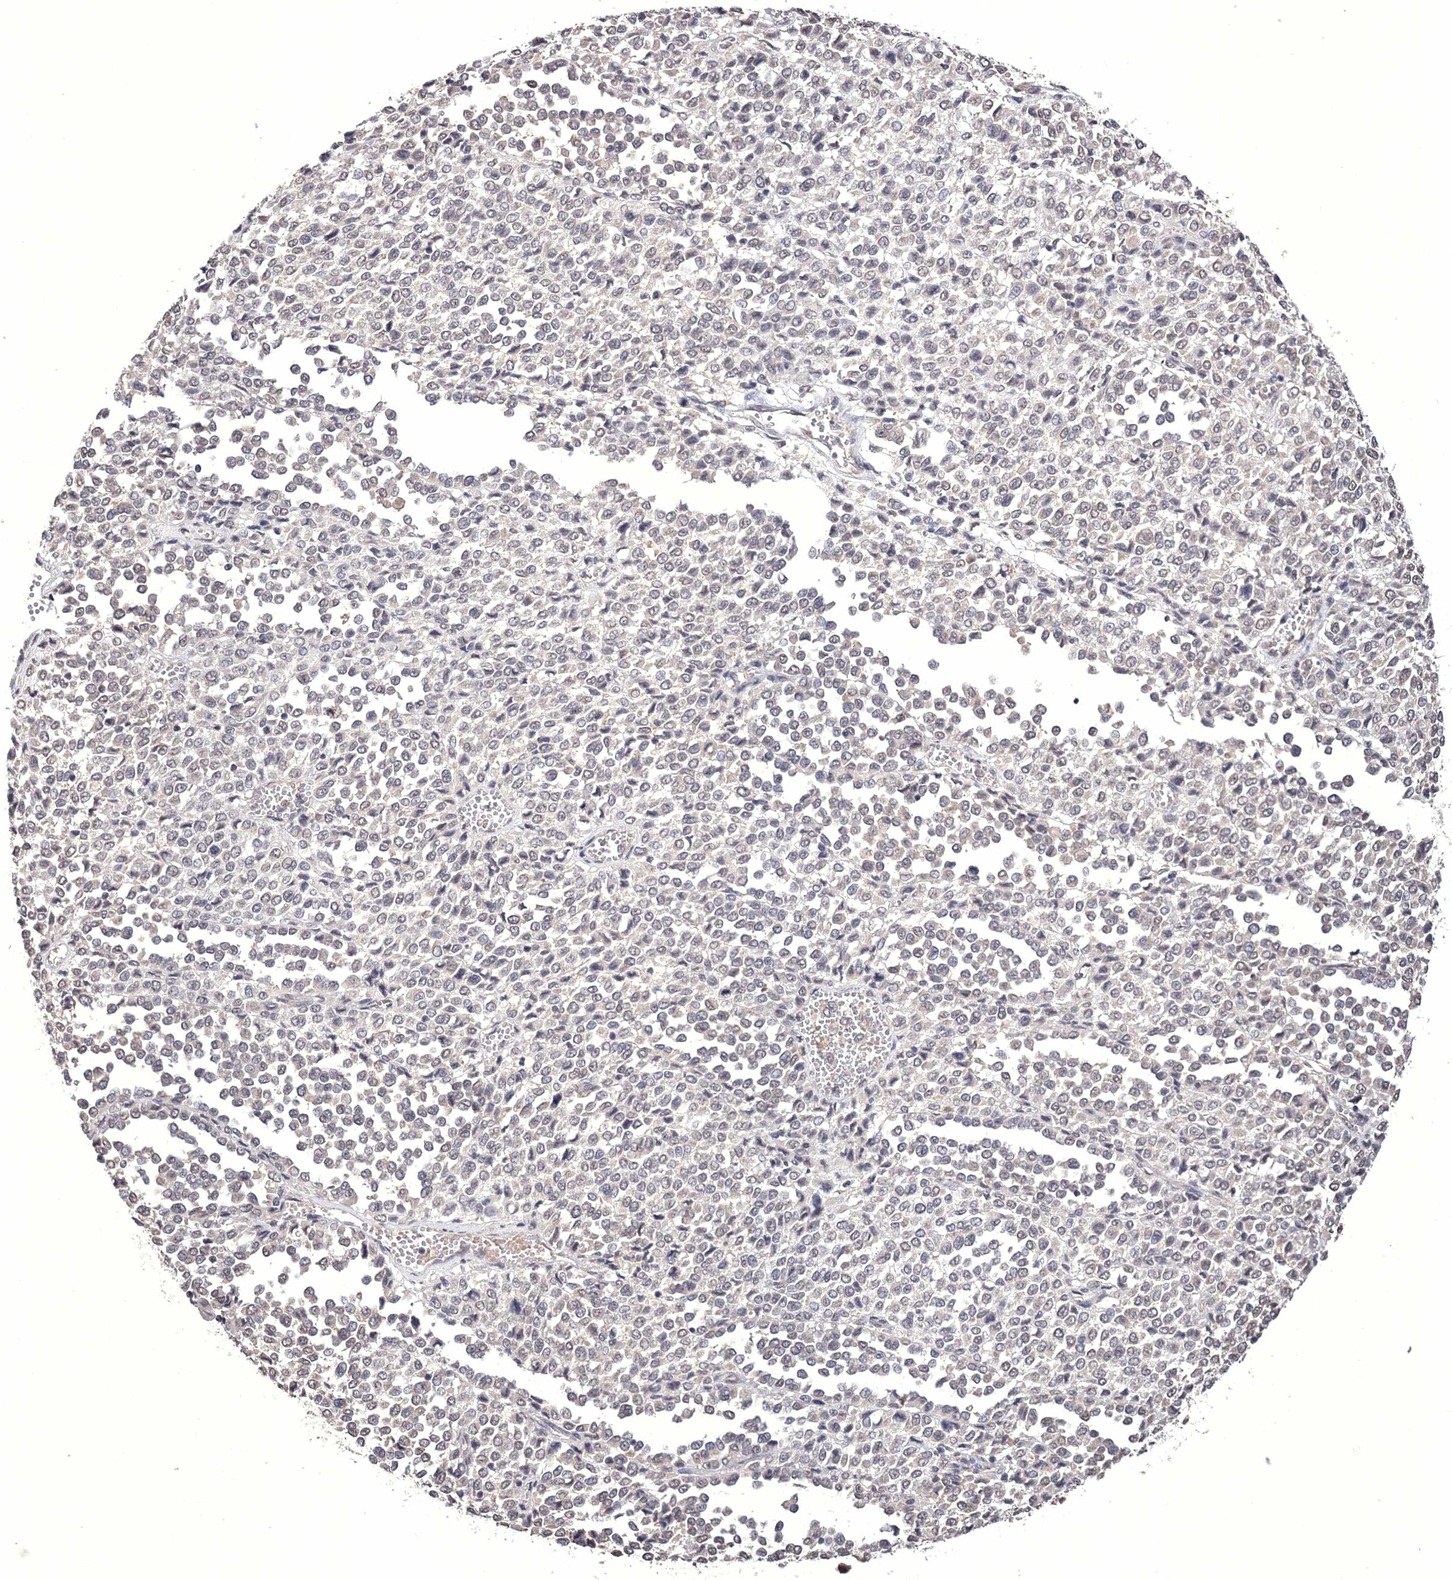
{"staining": {"intensity": "weak", "quantity": "25%-75%", "location": "nuclear"}, "tissue": "melanoma", "cell_type": "Tumor cells", "image_type": "cancer", "snomed": [{"axis": "morphology", "description": "Malignant melanoma, Metastatic site"}, {"axis": "topography", "description": "Pancreas"}], "caption": "The histopathology image reveals staining of melanoma, revealing weak nuclear protein positivity (brown color) within tumor cells. (DAB (3,3'-diaminobenzidine) = brown stain, brightfield microscopy at high magnification).", "gene": "GPN1", "patient": {"sex": "female", "age": 30}}